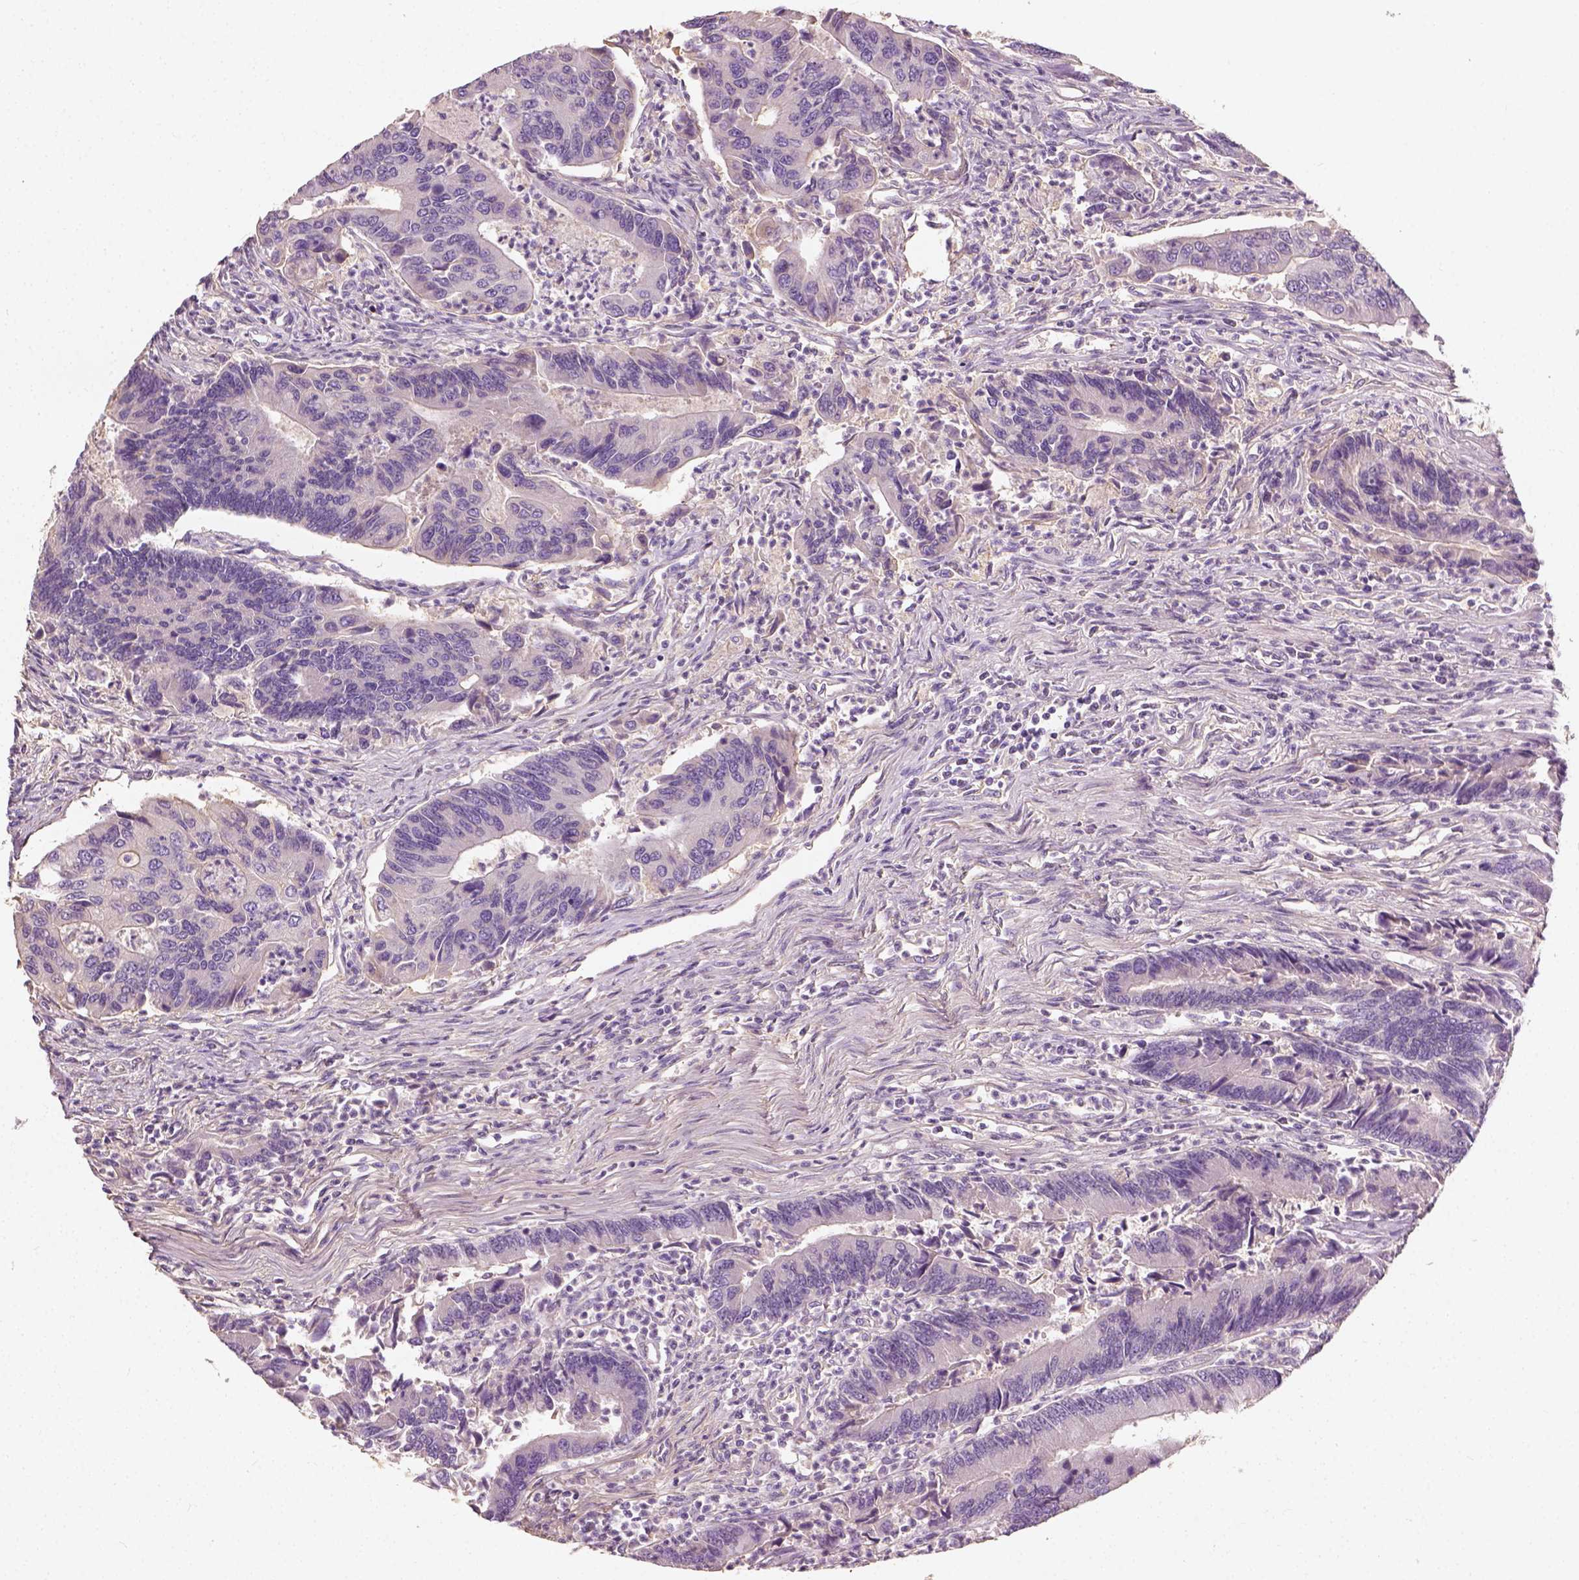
{"staining": {"intensity": "negative", "quantity": "none", "location": "none"}, "tissue": "colorectal cancer", "cell_type": "Tumor cells", "image_type": "cancer", "snomed": [{"axis": "morphology", "description": "Adenocarcinoma, NOS"}, {"axis": "topography", "description": "Colon"}], "caption": "Histopathology image shows no significant protein positivity in tumor cells of colorectal cancer (adenocarcinoma).", "gene": "DHCR24", "patient": {"sex": "female", "age": 67}}